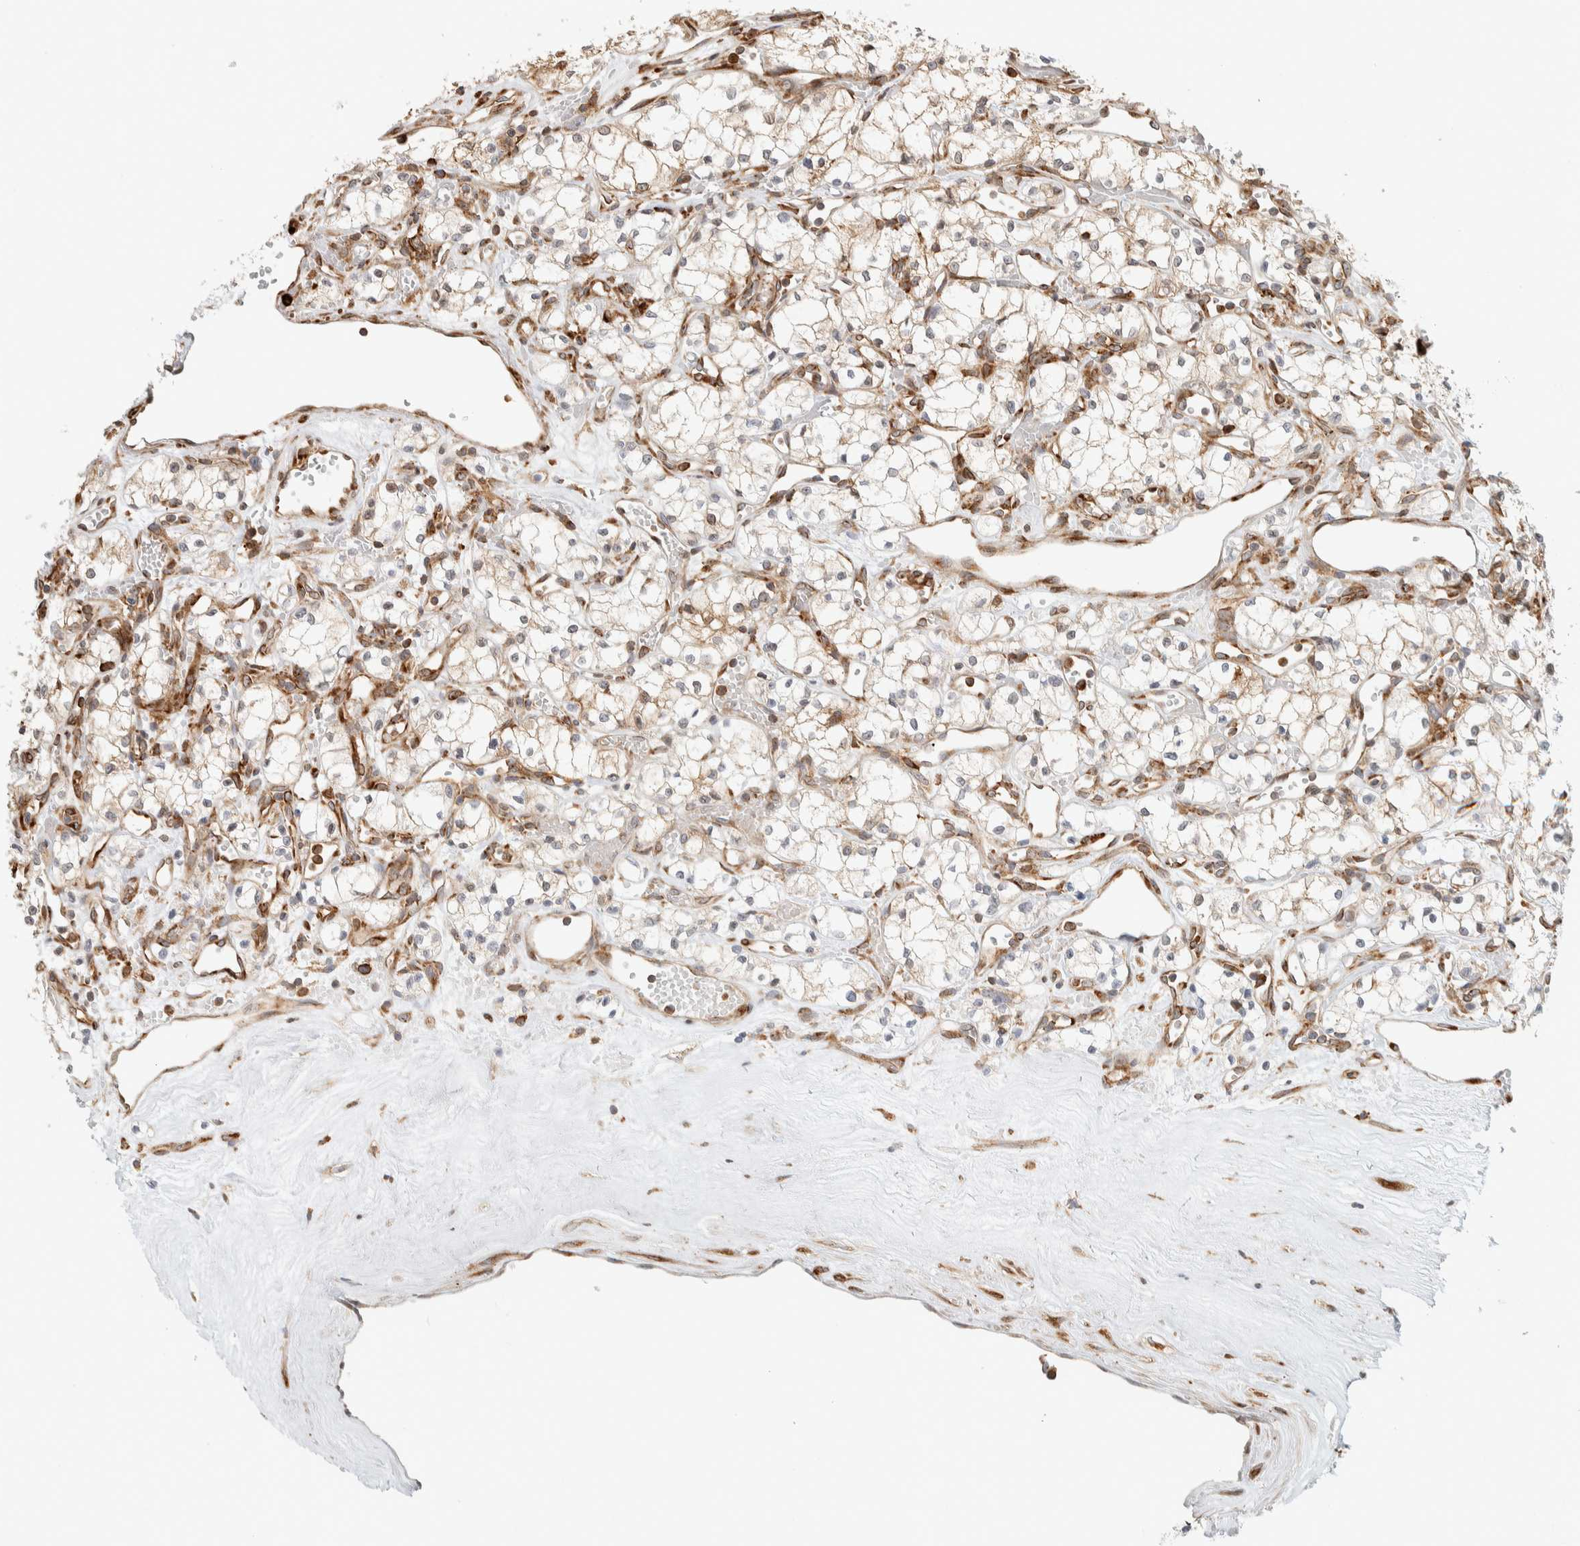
{"staining": {"intensity": "weak", "quantity": ">75%", "location": "cytoplasmic/membranous"}, "tissue": "renal cancer", "cell_type": "Tumor cells", "image_type": "cancer", "snomed": [{"axis": "morphology", "description": "Adenocarcinoma, NOS"}, {"axis": "topography", "description": "Kidney"}], "caption": "A low amount of weak cytoplasmic/membranous staining is seen in approximately >75% of tumor cells in renal adenocarcinoma tissue.", "gene": "LLGL2", "patient": {"sex": "male", "age": 59}}